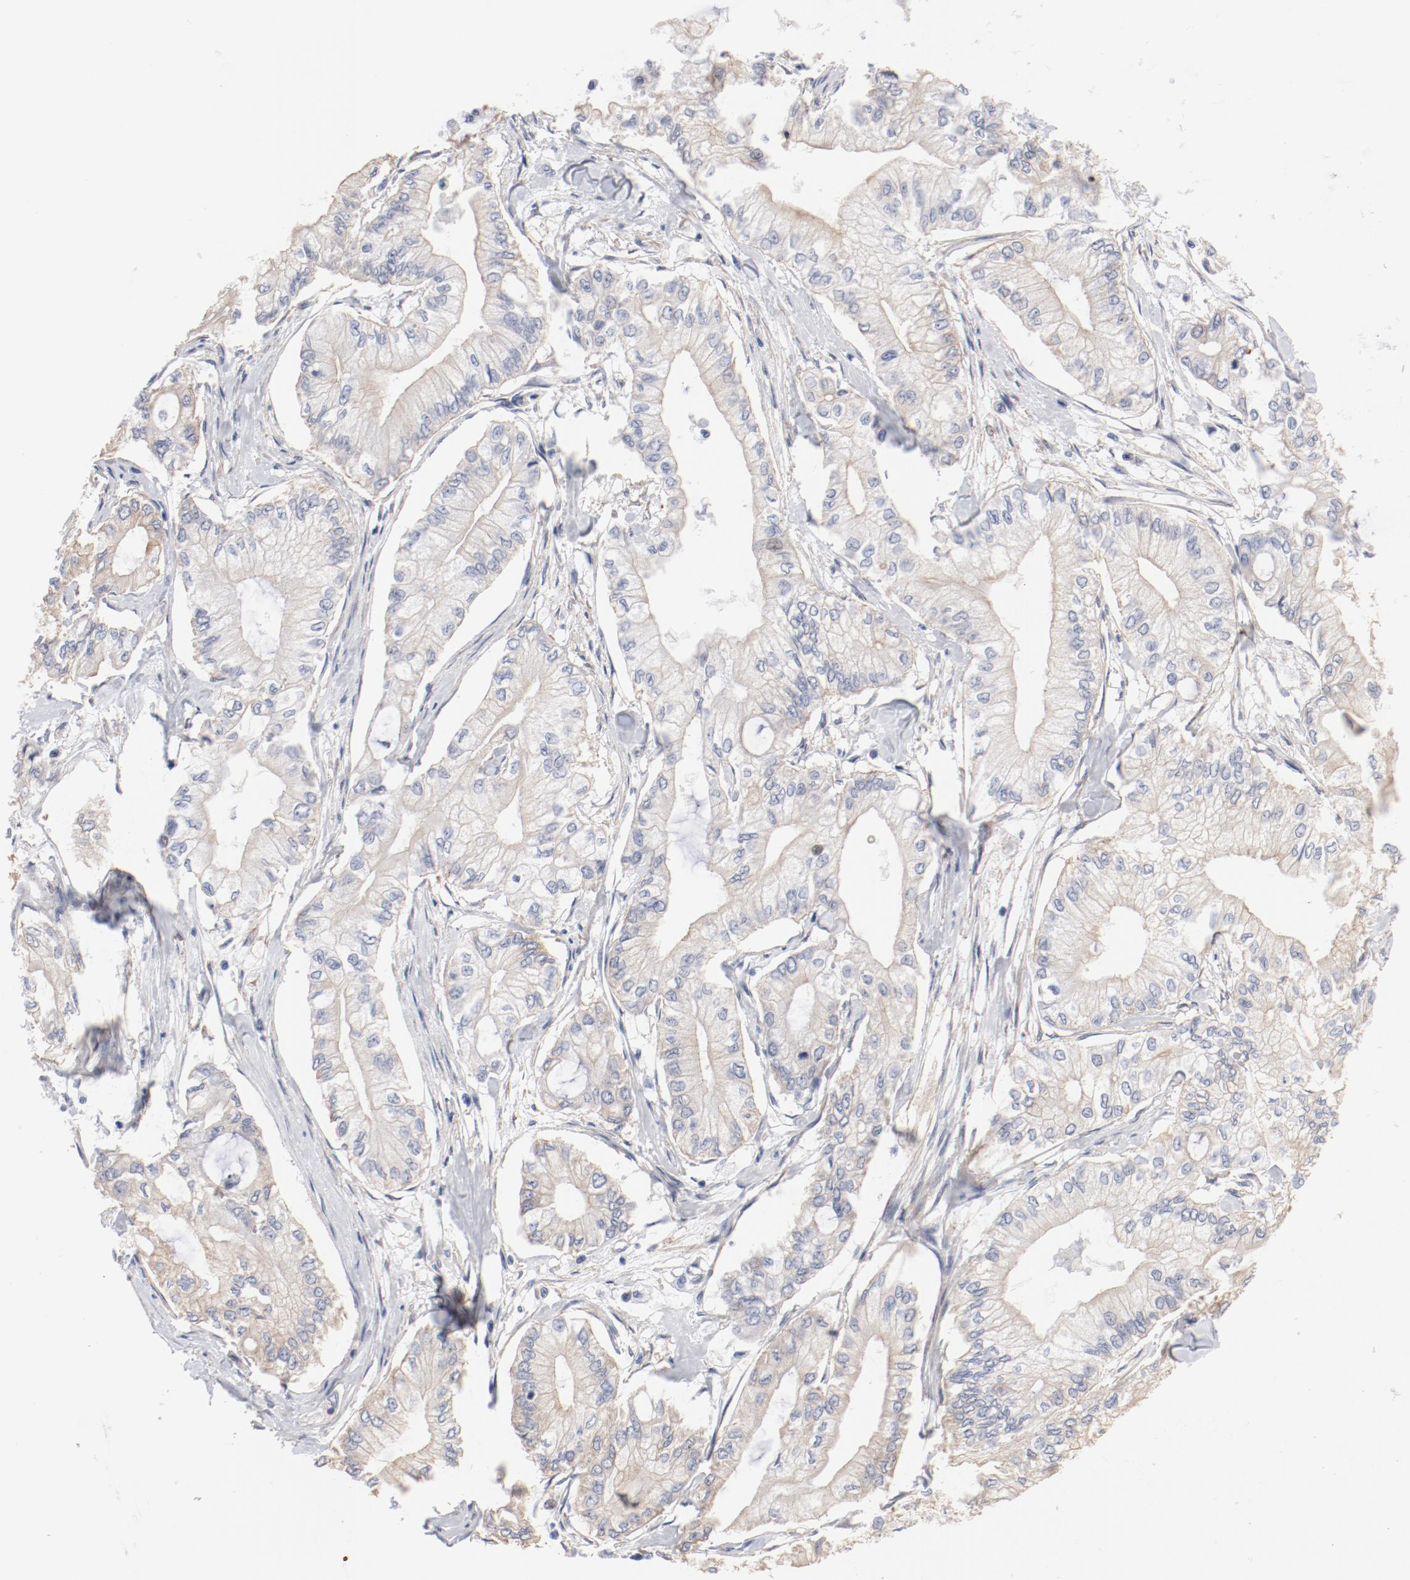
{"staining": {"intensity": "negative", "quantity": "none", "location": "none"}, "tissue": "pancreatic cancer", "cell_type": "Tumor cells", "image_type": "cancer", "snomed": [{"axis": "morphology", "description": "Adenocarcinoma, NOS"}, {"axis": "topography", "description": "Pancreas"}], "caption": "This micrograph is of pancreatic adenocarcinoma stained with IHC to label a protein in brown with the nuclei are counter-stained blue. There is no positivity in tumor cells. (Brightfield microscopy of DAB immunohistochemistry (IHC) at high magnification).", "gene": "GPR143", "patient": {"sex": "male", "age": 79}}